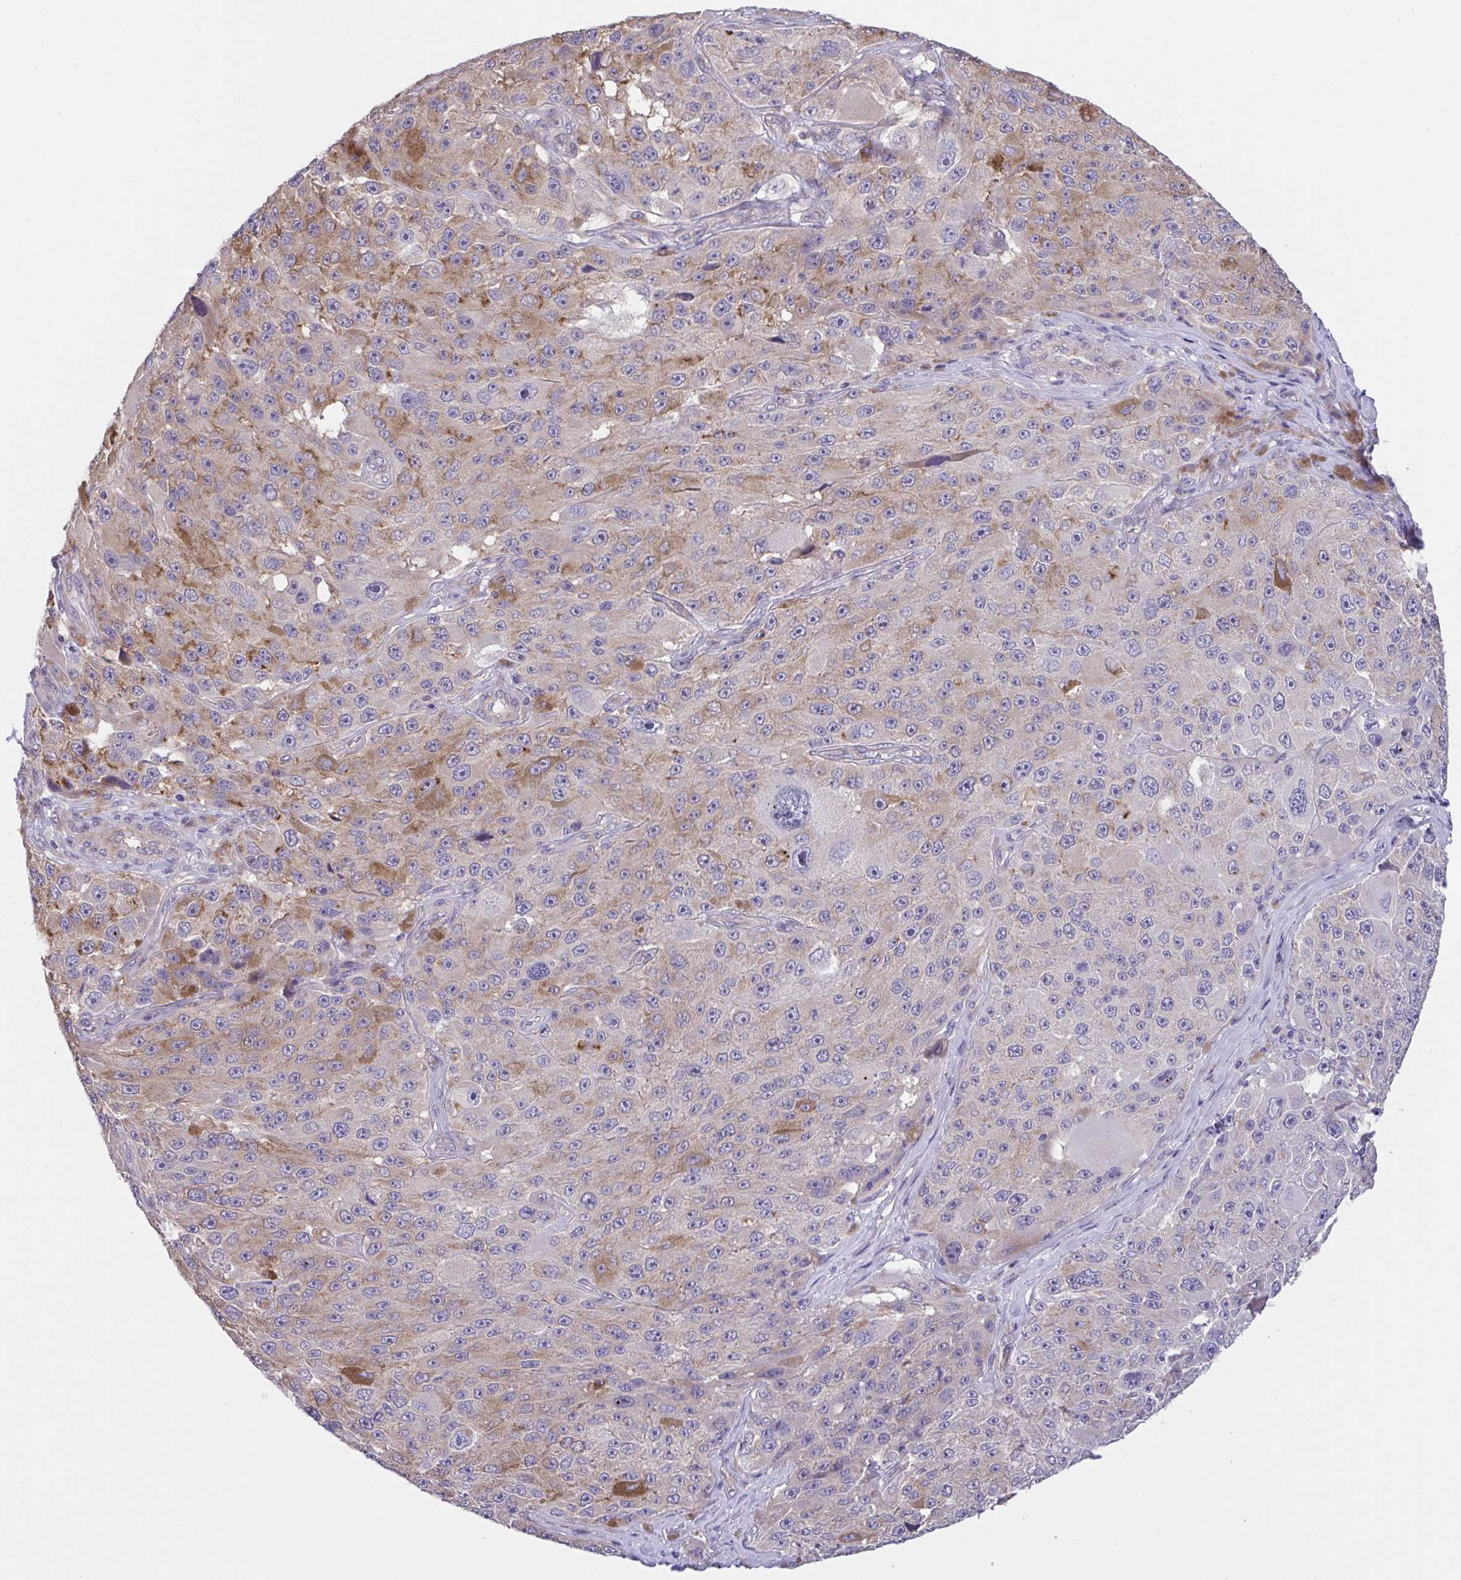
{"staining": {"intensity": "moderate", "quantity": "<25%", "location": "cytoplasmic/membranous"}, "tissue": "melanoma", "cell_type": "Tumor cells", "image_type": "cancer", "snomed": [{"axis": "morphology", "description": "Malignant melanoma, Metastatic site"}, {"axis": "topography", "description": "Lymph node"}], "caption": "Immunohistochemical staining of human malignant melanoma (metastatic site) exhibits moderate cytoplasmic/membranous protein staining in approximately <25% of tumor cells.", "gene": "RHOXF1", "patient": {"sex": "male", "age": 62}}